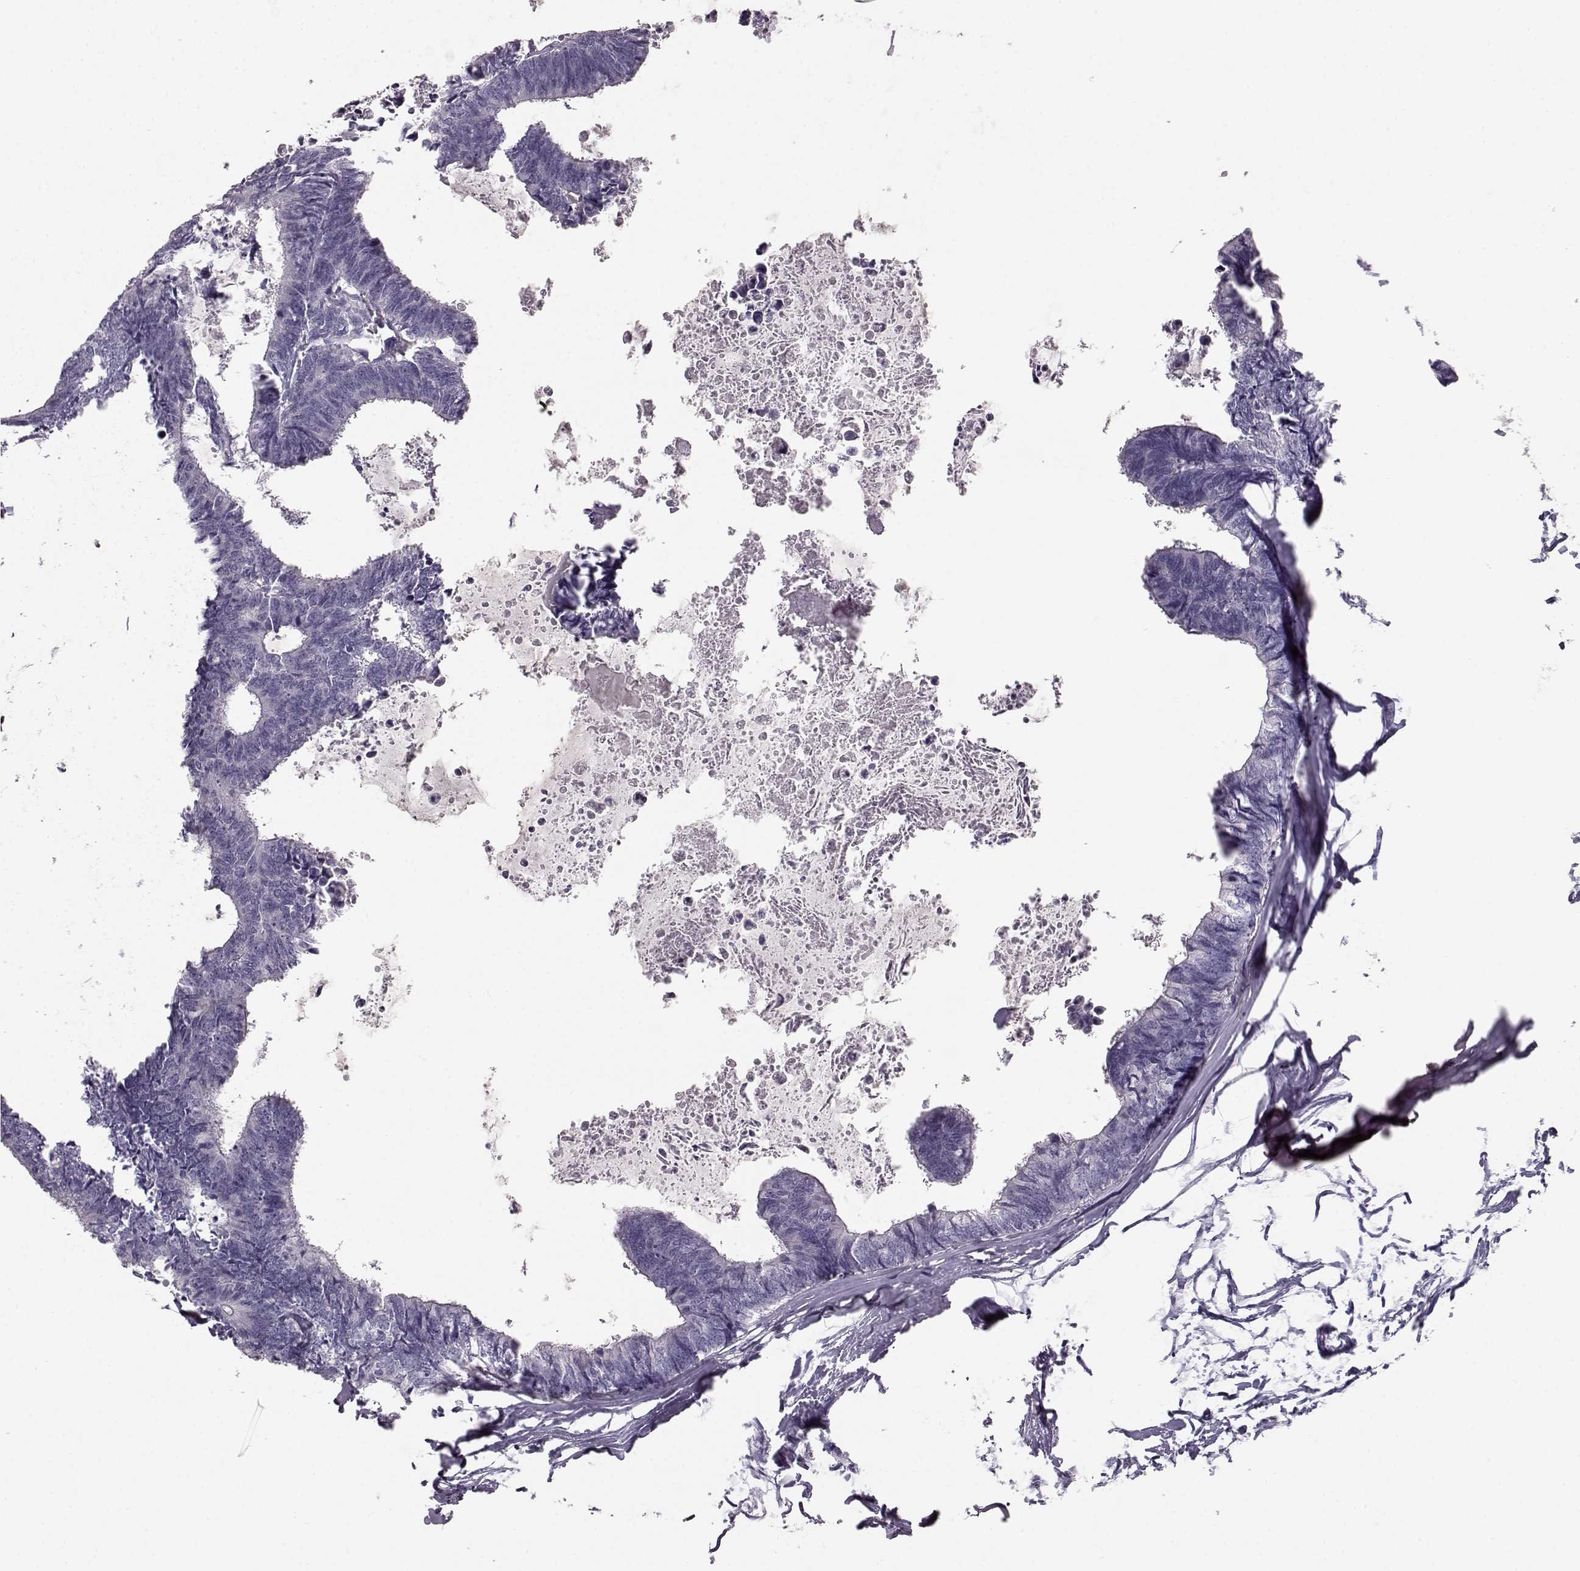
{"staining": {"intensity": "negative", "quantity": "none", "location": "none"}, "tissue": "colorectal cancer", "cell_type": "Tumor cells", "image_type": "cancer", "snomed": [{"axis": "morphology", "description": "Adenocarcinoma, NOS"}, {"axis": "topography", "description": "Colon"}, {"axis": "topography", "description": "Rectum"}], "caption": "Immunohistochemical staining of colorectal cancer shows no significant expression in tumor cells.", "gene": "BFSP2", "patient": {"sex": "male", "age": 57}}